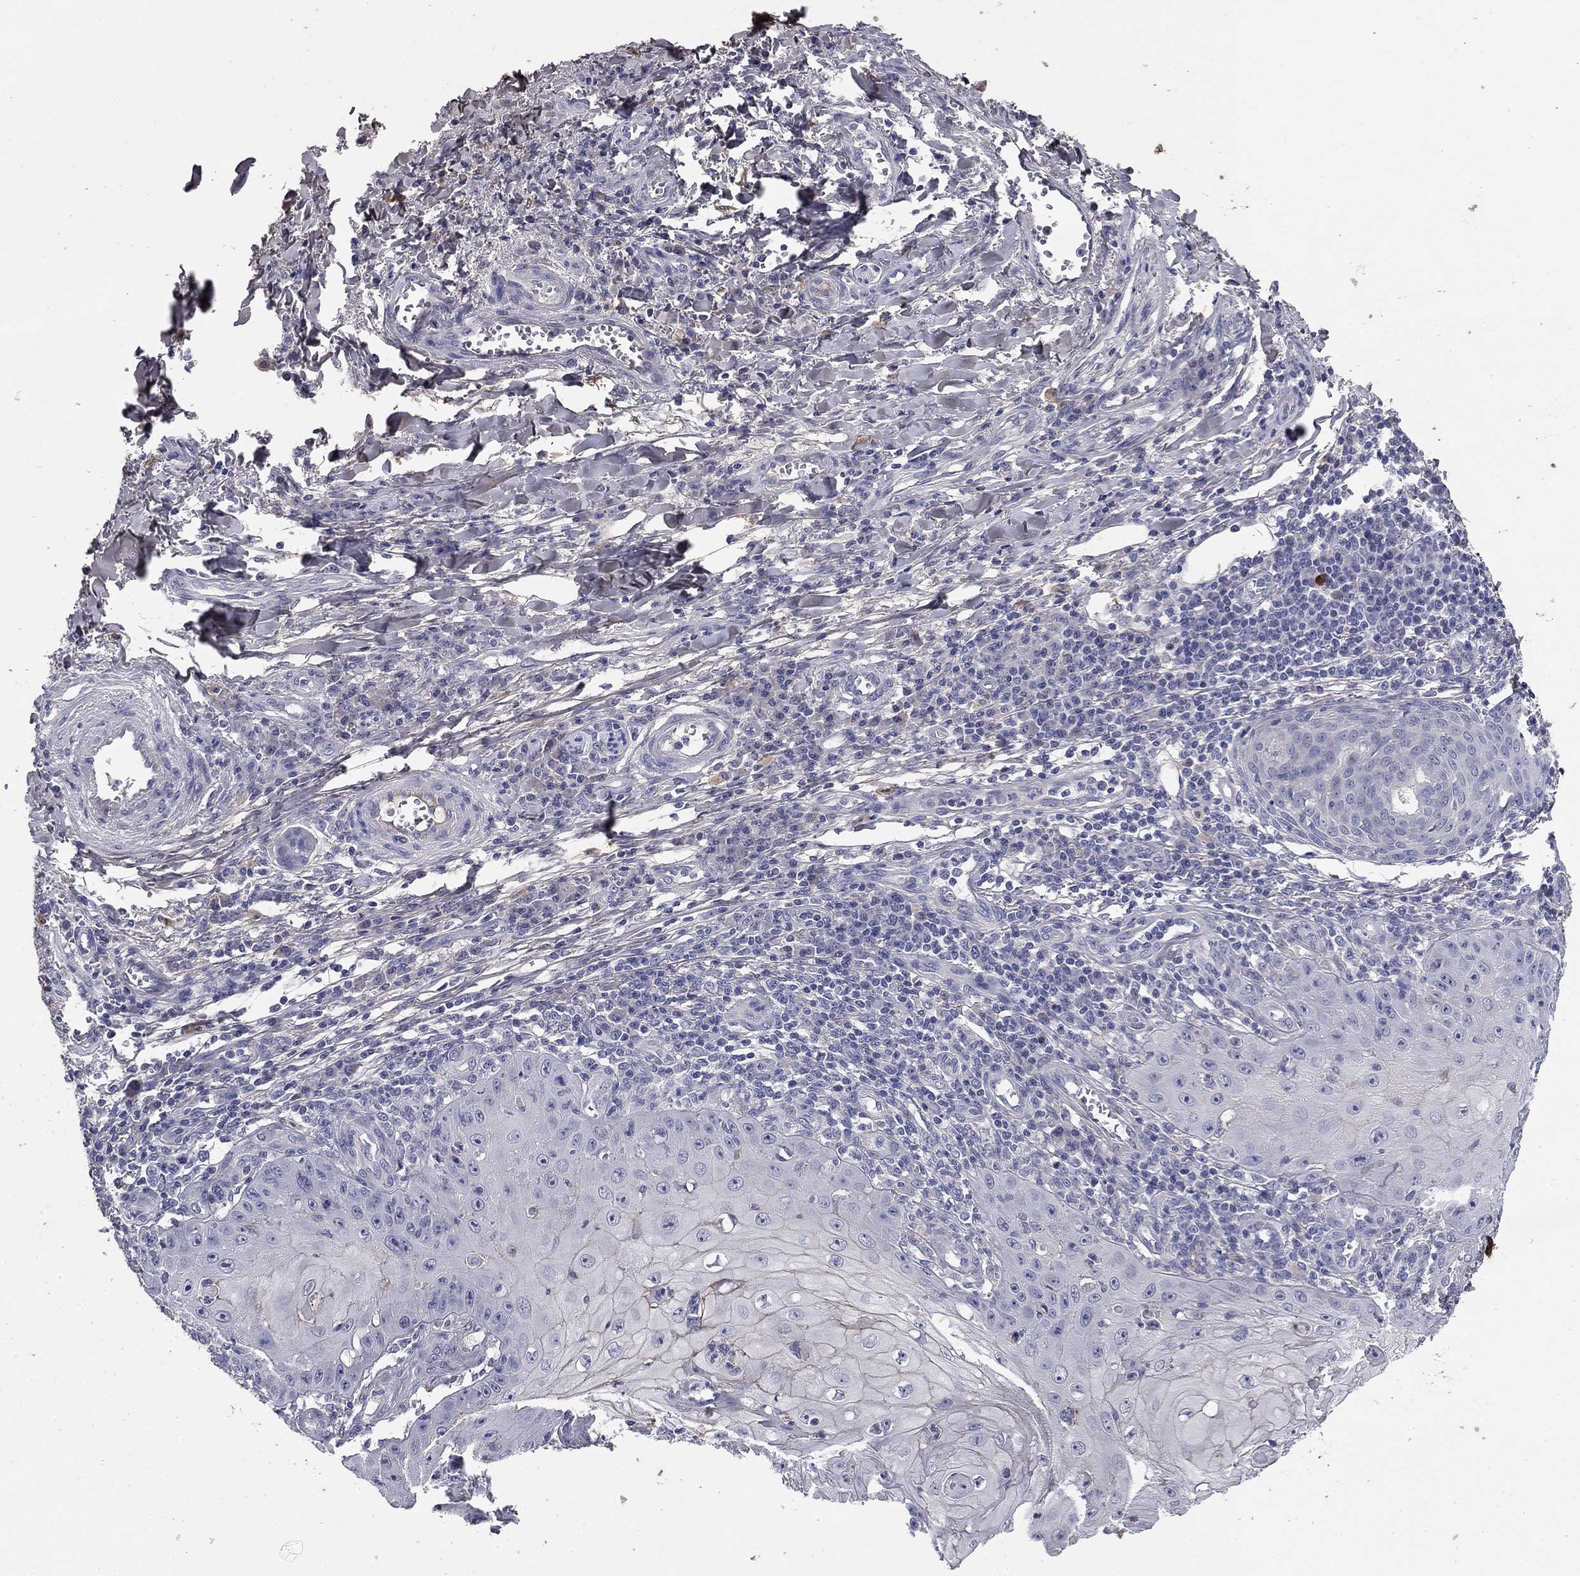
{"staining": {"intensity": "negative", "quantity": "none", "location": "none"}, "tissue": "skin cancer", "cell_type": "Tumor cells", "image_type": "cancer", "snomed": [{"axis": "morphology", "description": "Squamous cell carcinoma, NOS"}, {"axis": "topography", "description": "Skin"}], "caption": "Immunohistochemical staining of skin cancer (squamous cell carcinoma) shows no significant positivity in tumor cells.", "gene": "COL2A1", "patient": {"sex": "male", "age": 70}}